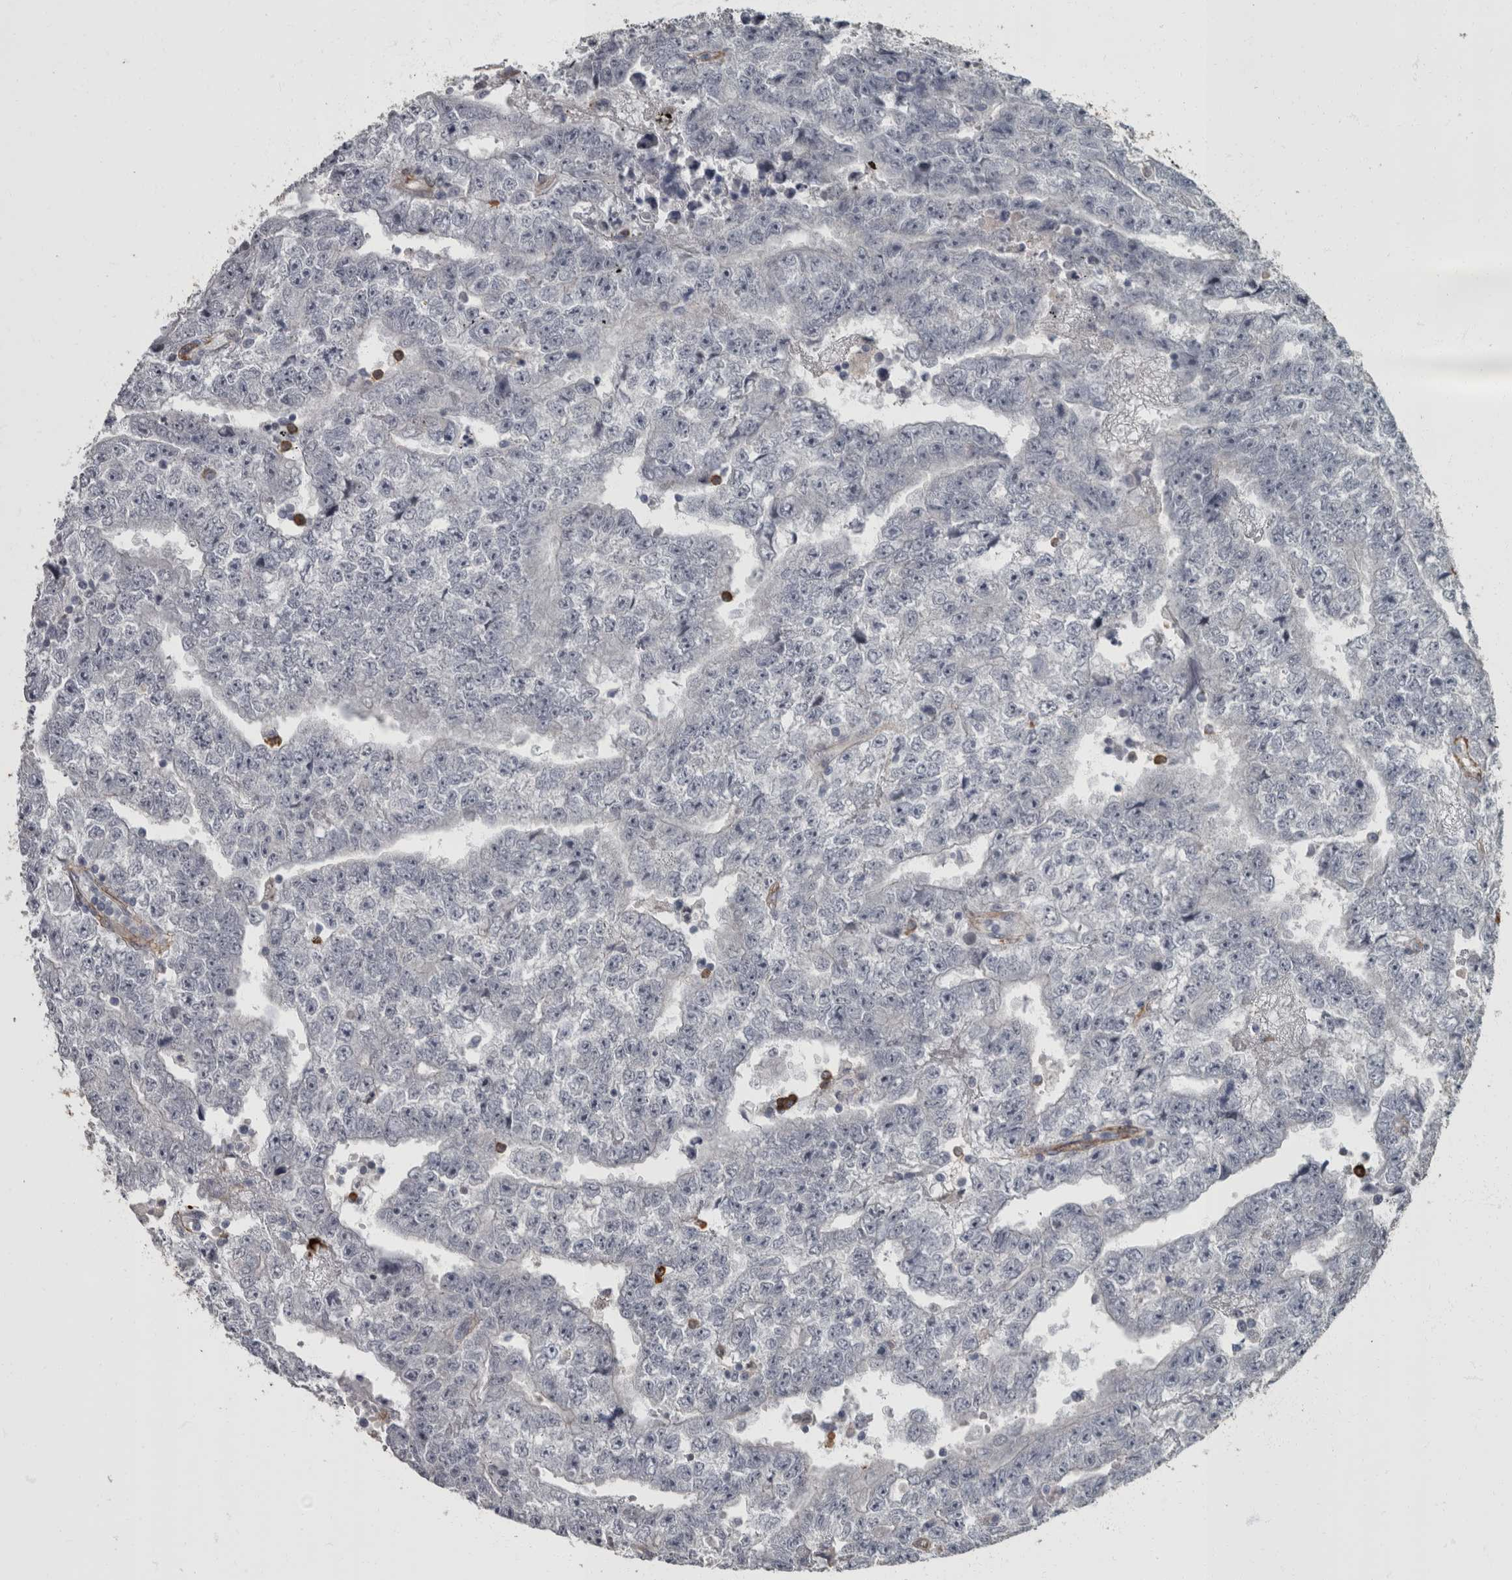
{"staining": {"intensity": "negative", "quantity": "none", "location": "none"}, "tissue": "testis cancer", "cell_type": "Tumor cells", "image_type": "cancer", "snomed": [{"axis": "morphology", "description": "Carcinoma, Embryonal, NOS"}, {"axis": "topography", "description": "Testis"}], "caption": "An IHC photomicrograph of embryonal carcinoma (testis) is shown. There is no staining in tumor cells of embryonal carcinoma (testis).", "gene": "MASTL", "patient": {"sex": "male", "age": 25}}